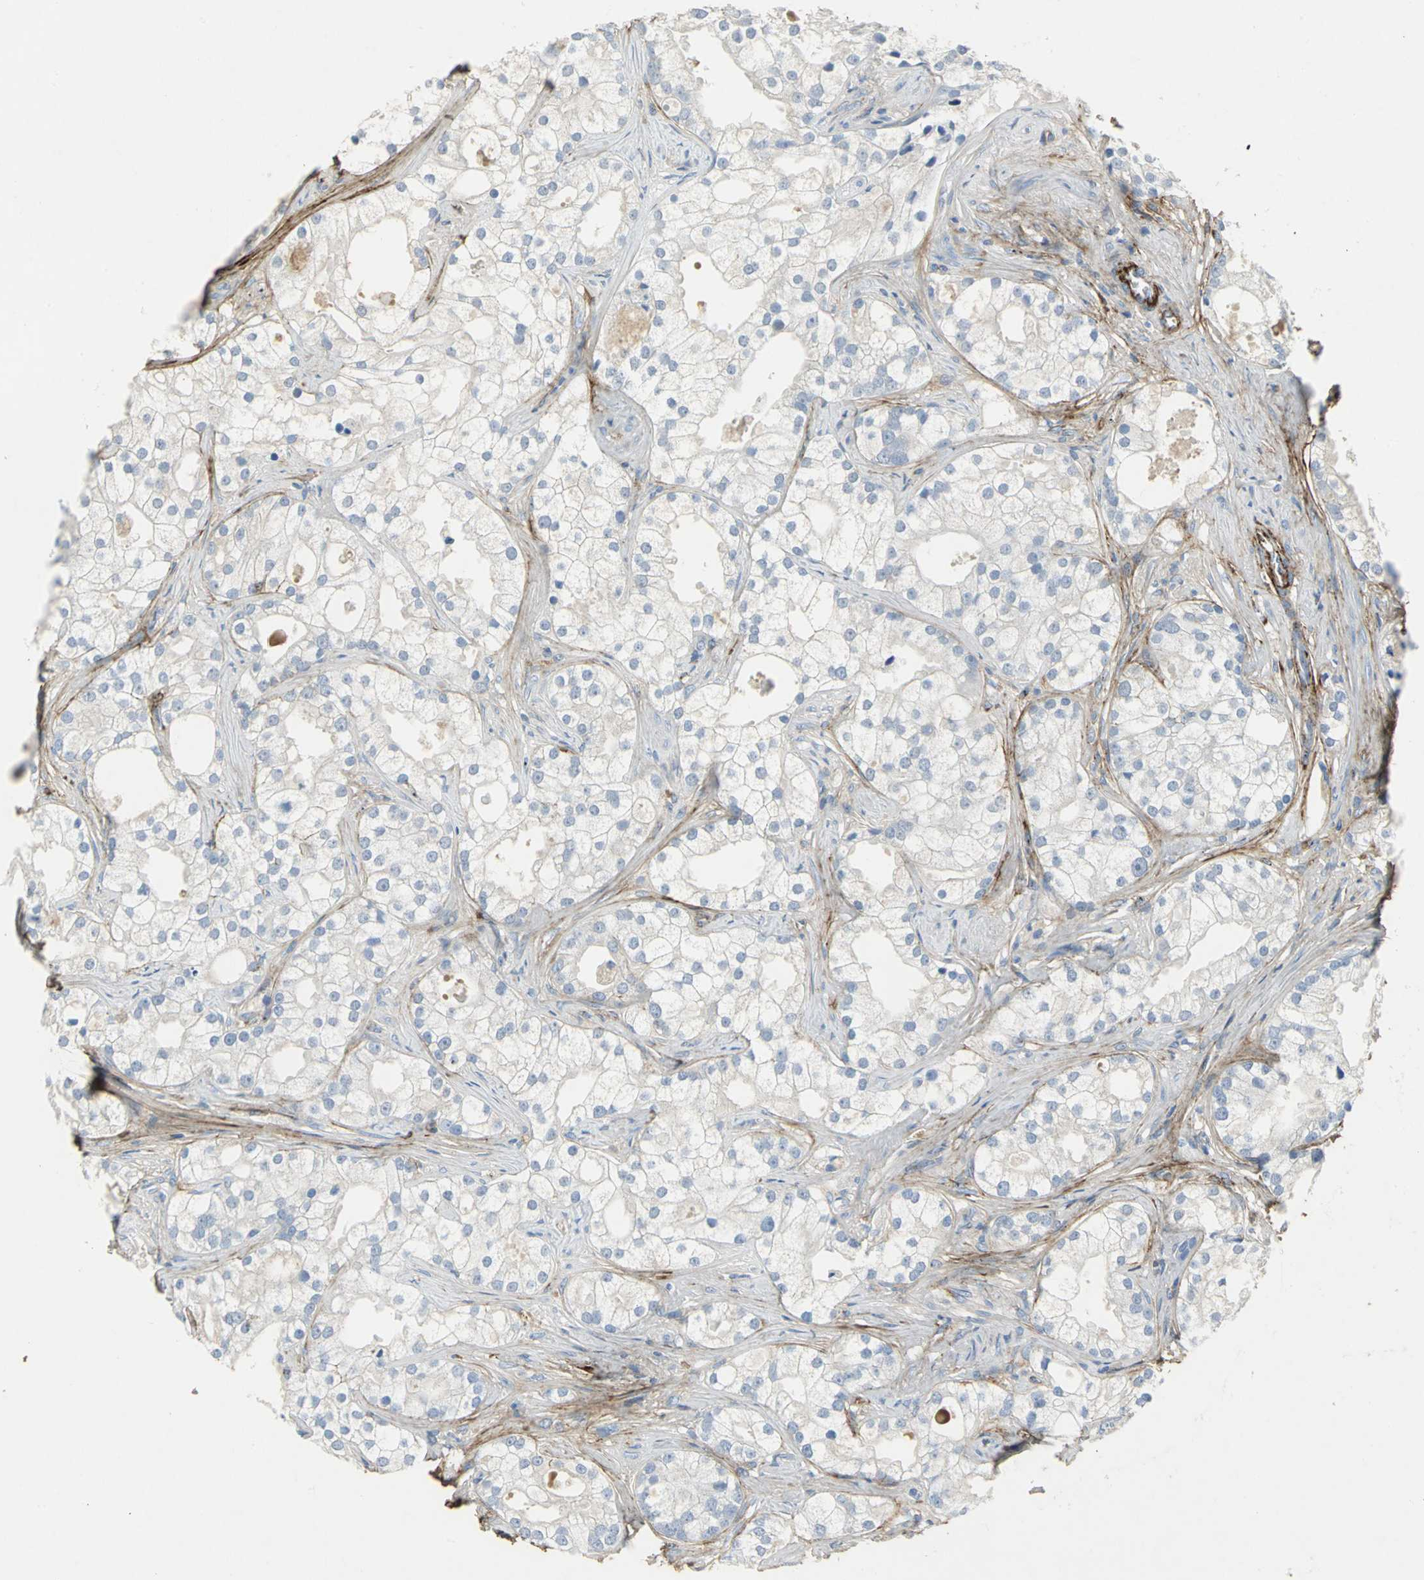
{"staining": {"intensity": "negative", "quantity": "none", "location": "none"}, "tissue": "prostate cancer", "cell_type": "Tumor cells", "image_type": "cancer", "snomed": [{"axis": "morphology", "description": "Adenocarcinoma, Low grade"}, {"axis": "topography", "description": "Prostate"}], "caption": "Prostate adenocarcinoma (low-grade) was stained to show a protein in brown. There is no significant expression in tumor cells.", "gene": "EFNB3", "patient": {"sex": "male", "age": 58}}